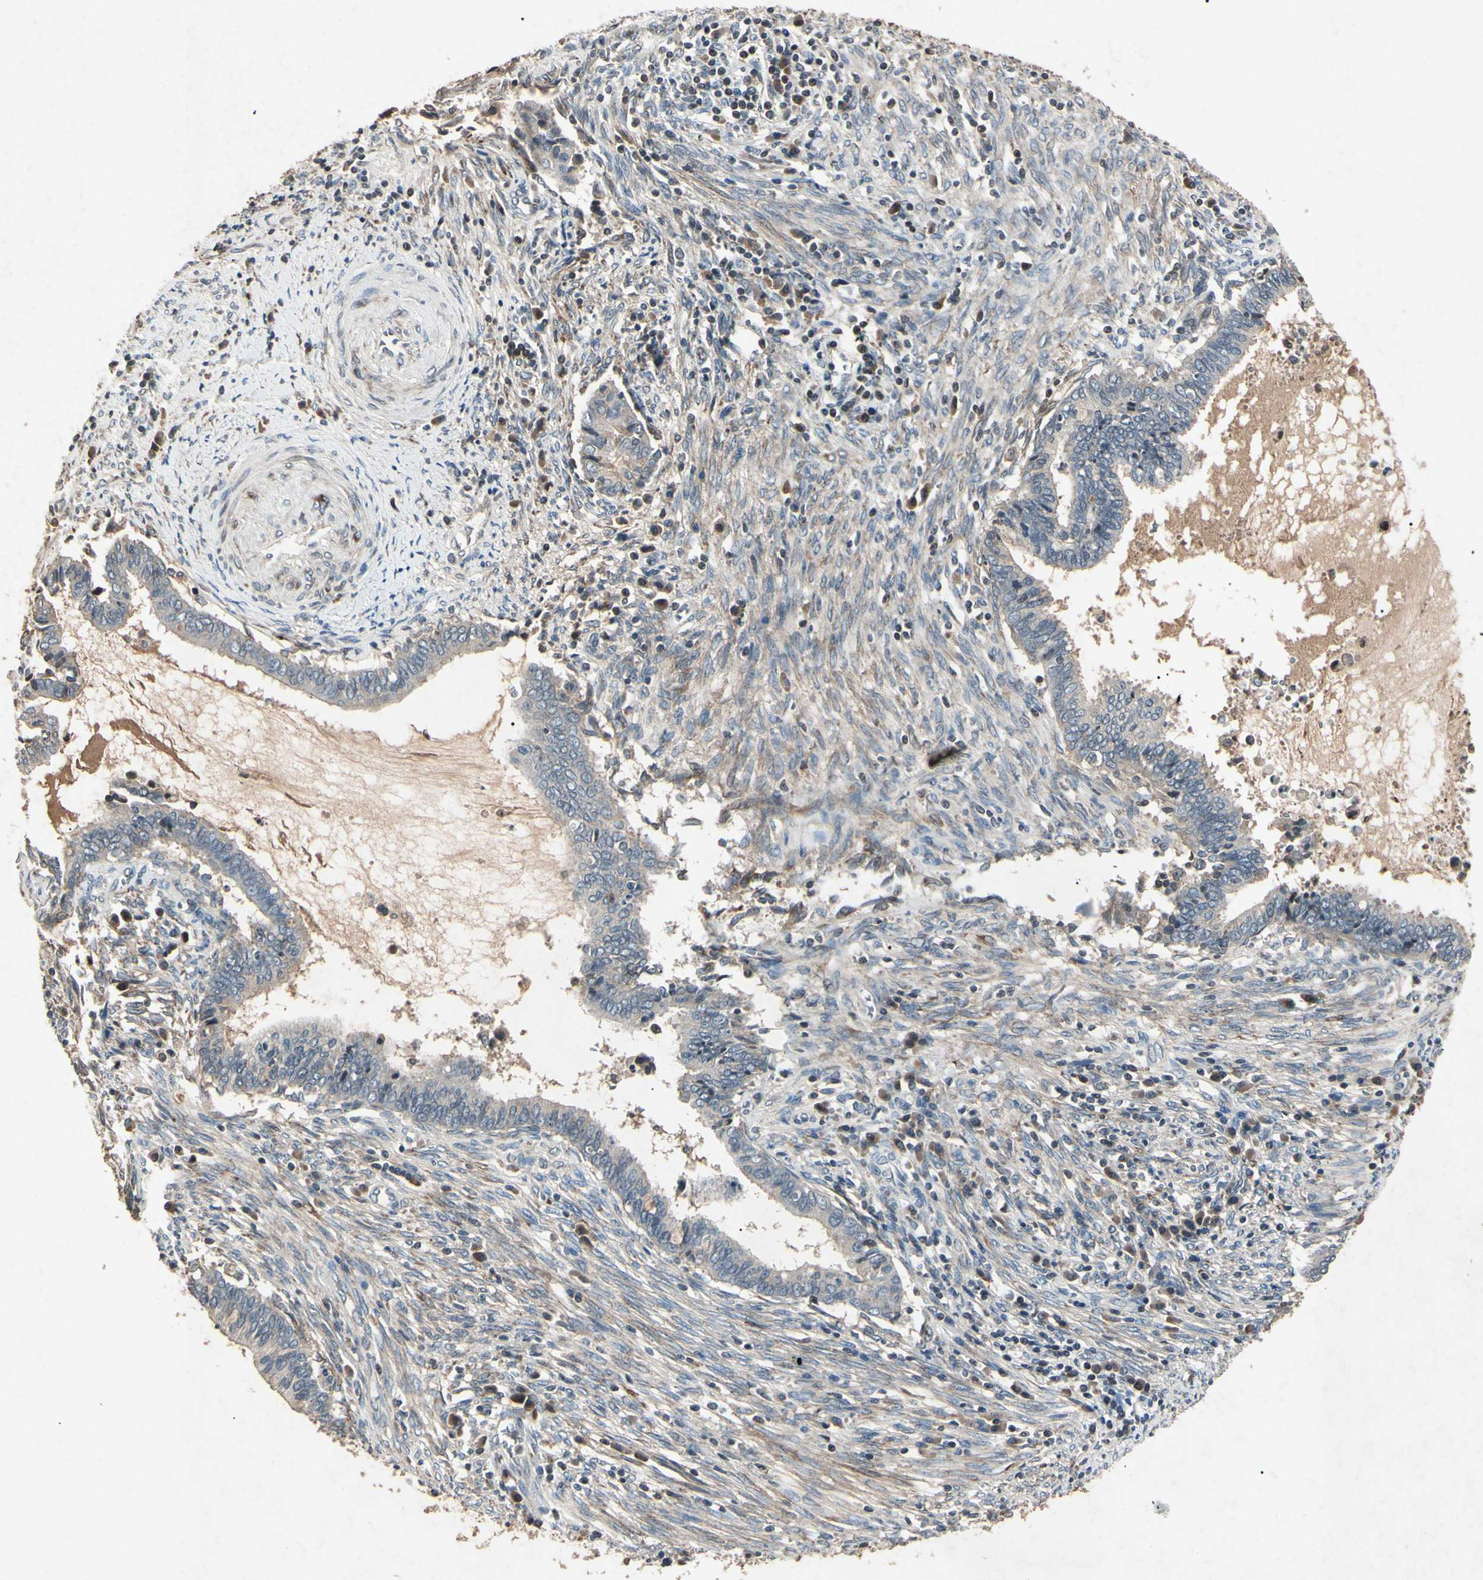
{"staining": {"intensity": "weak", "quantity": "<25%", "location": "cytoplasmic/membranous"}, "tissue": "cervical cancer", "cell_type": "Tumor cells", "image_type": "cancer", "snomed": [{"axis": "morphology", "description": "Adenocarcinoma, NOS"}, {"axis": "topography", "description": "Cervix"}], "caption": "Photomicrograph shows no significant protein positivity in tumor cells of cervical cancer.", "gene": "AEBP1", "patient": {"sex": "female", "age": 44}}